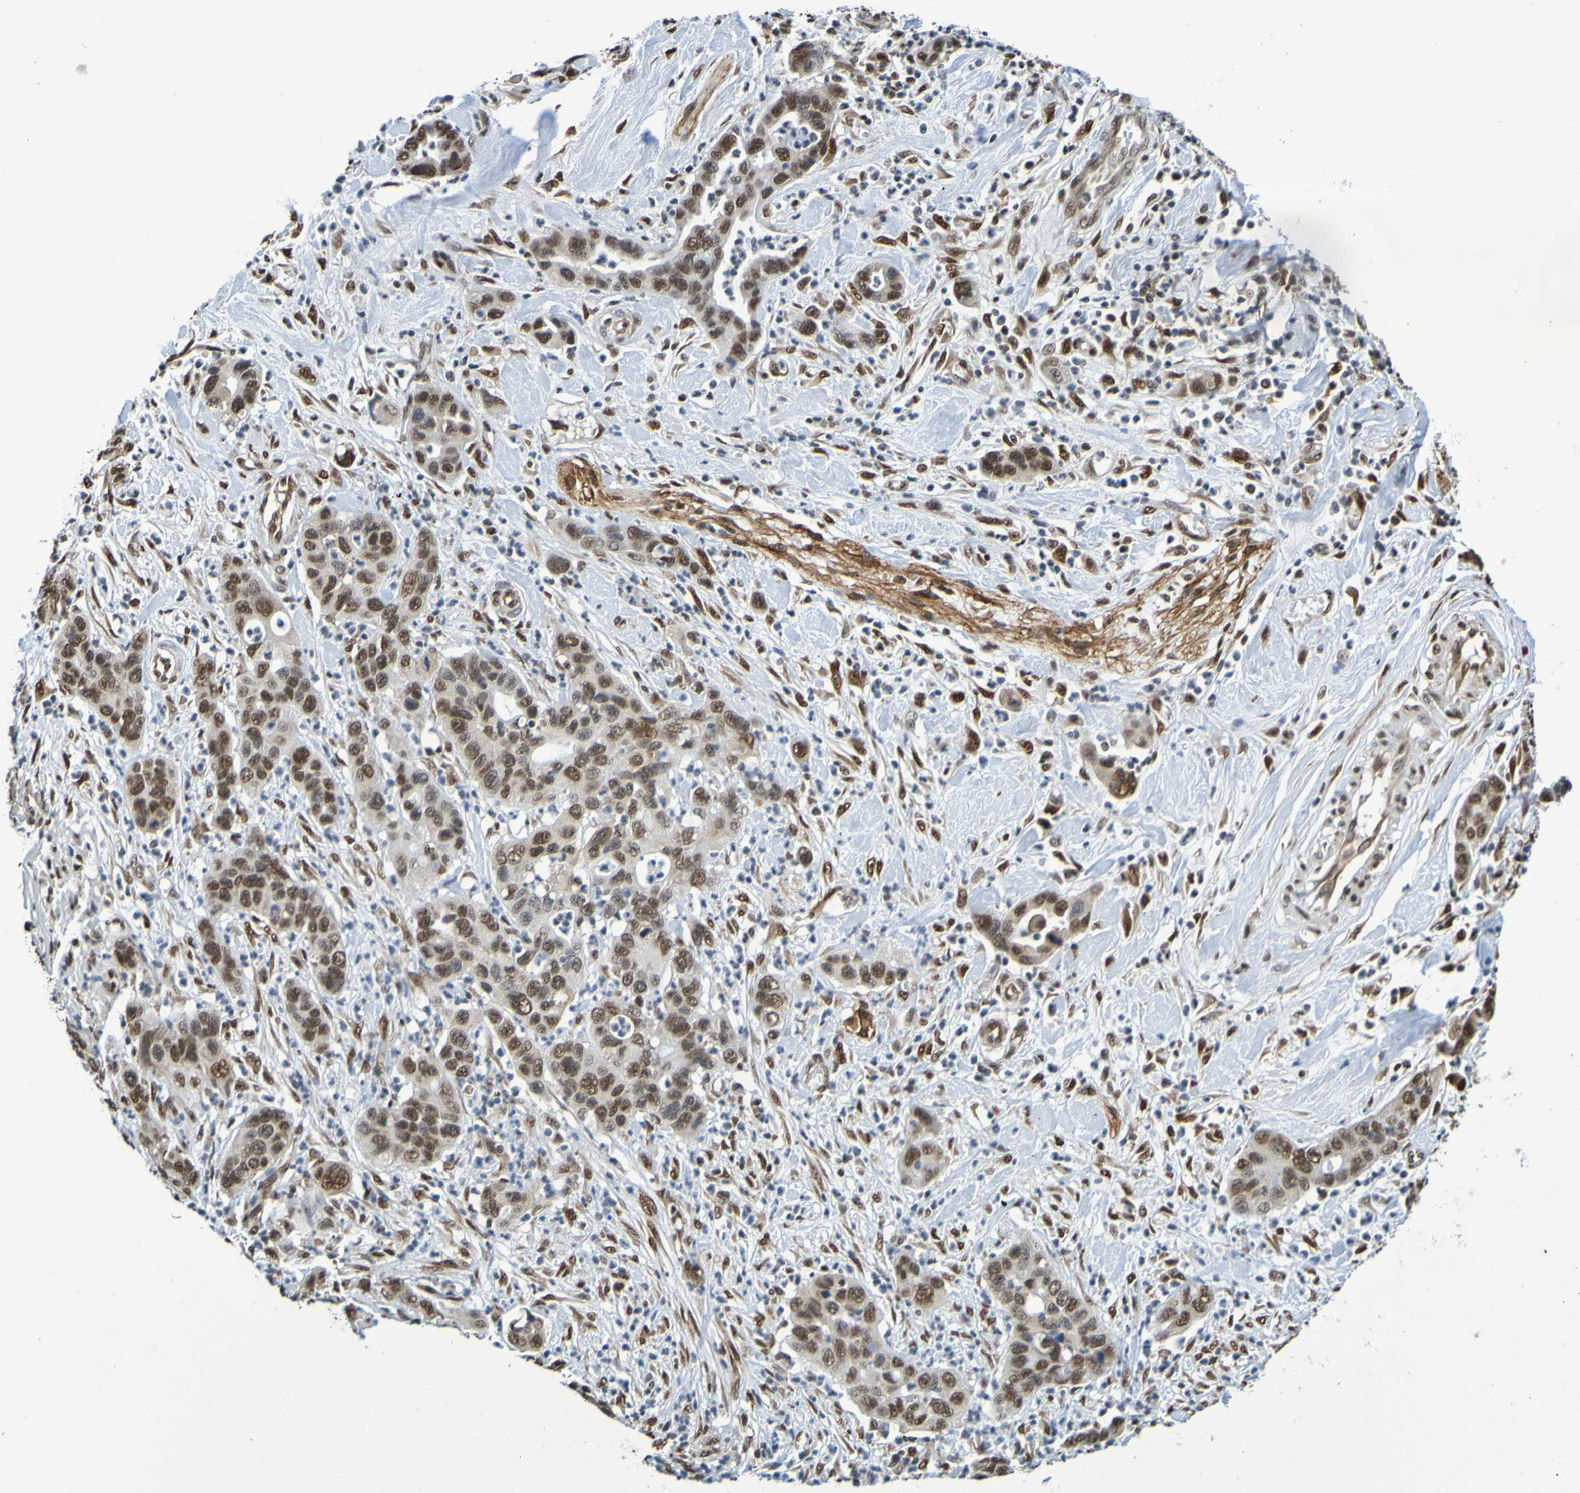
{"staining": {"intensity": "strong", "quantity": ">75%", "location": "nuclear"}, "tissue": "pancreatic cancer", "cell_type": "Tumor cells", "image_type": "cancer", "snomed": [{"axis": "morphology", "description": "Adenocarcinoma, NOS"}, {"axis": "topography", "description": "Pancreas"}], "caption": "Brown immunohistochemical staining in pancreatic cancer (adenocarcinoma) demonstrates strong nuclear staining in about >75% of tumor cells. (IHC, brightfield microscopy, high magnification).", "gene": "HDAC2", "patient": {"sex": "female", "age": 71}}